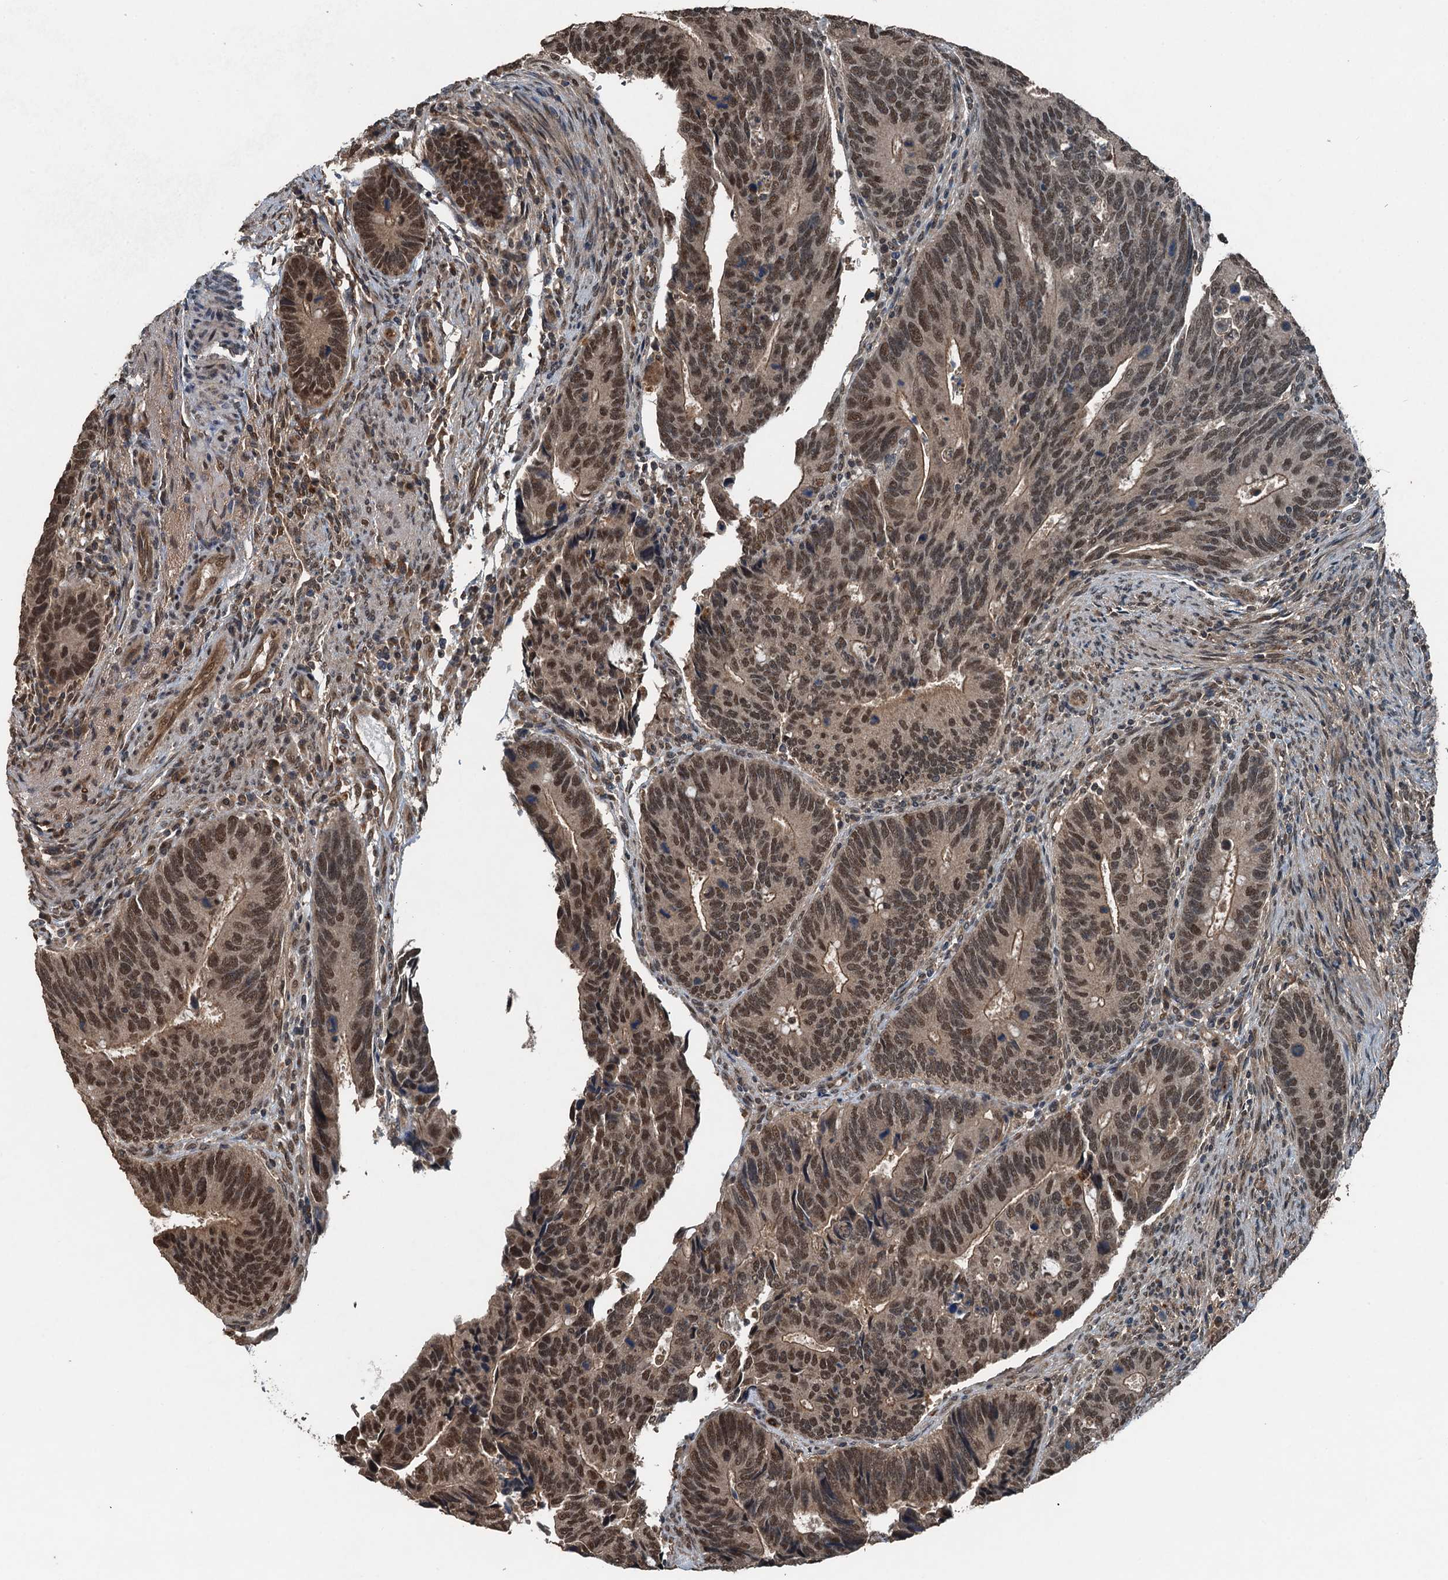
{"staining": {"intensity": "moderate", "quantity": ">75%", "location": "nuclear"}, "tissue": "colorectal cancer", "cell_type": "Tumor cells", "image_type": "cancer", "snomed": [{"axis": "morphology", "description": "Adenocarcinoma, NOS"}, {"axis": "topography", "description": "Colon"}], "caption": "Immunohistochemistry (DAB) staining of human colorectal cancer displays moderate nuclear protein staining in approximately >75% of tumor cells.", "gene": "UBXN6", "patient": {"sex": "male", "age": 87}}